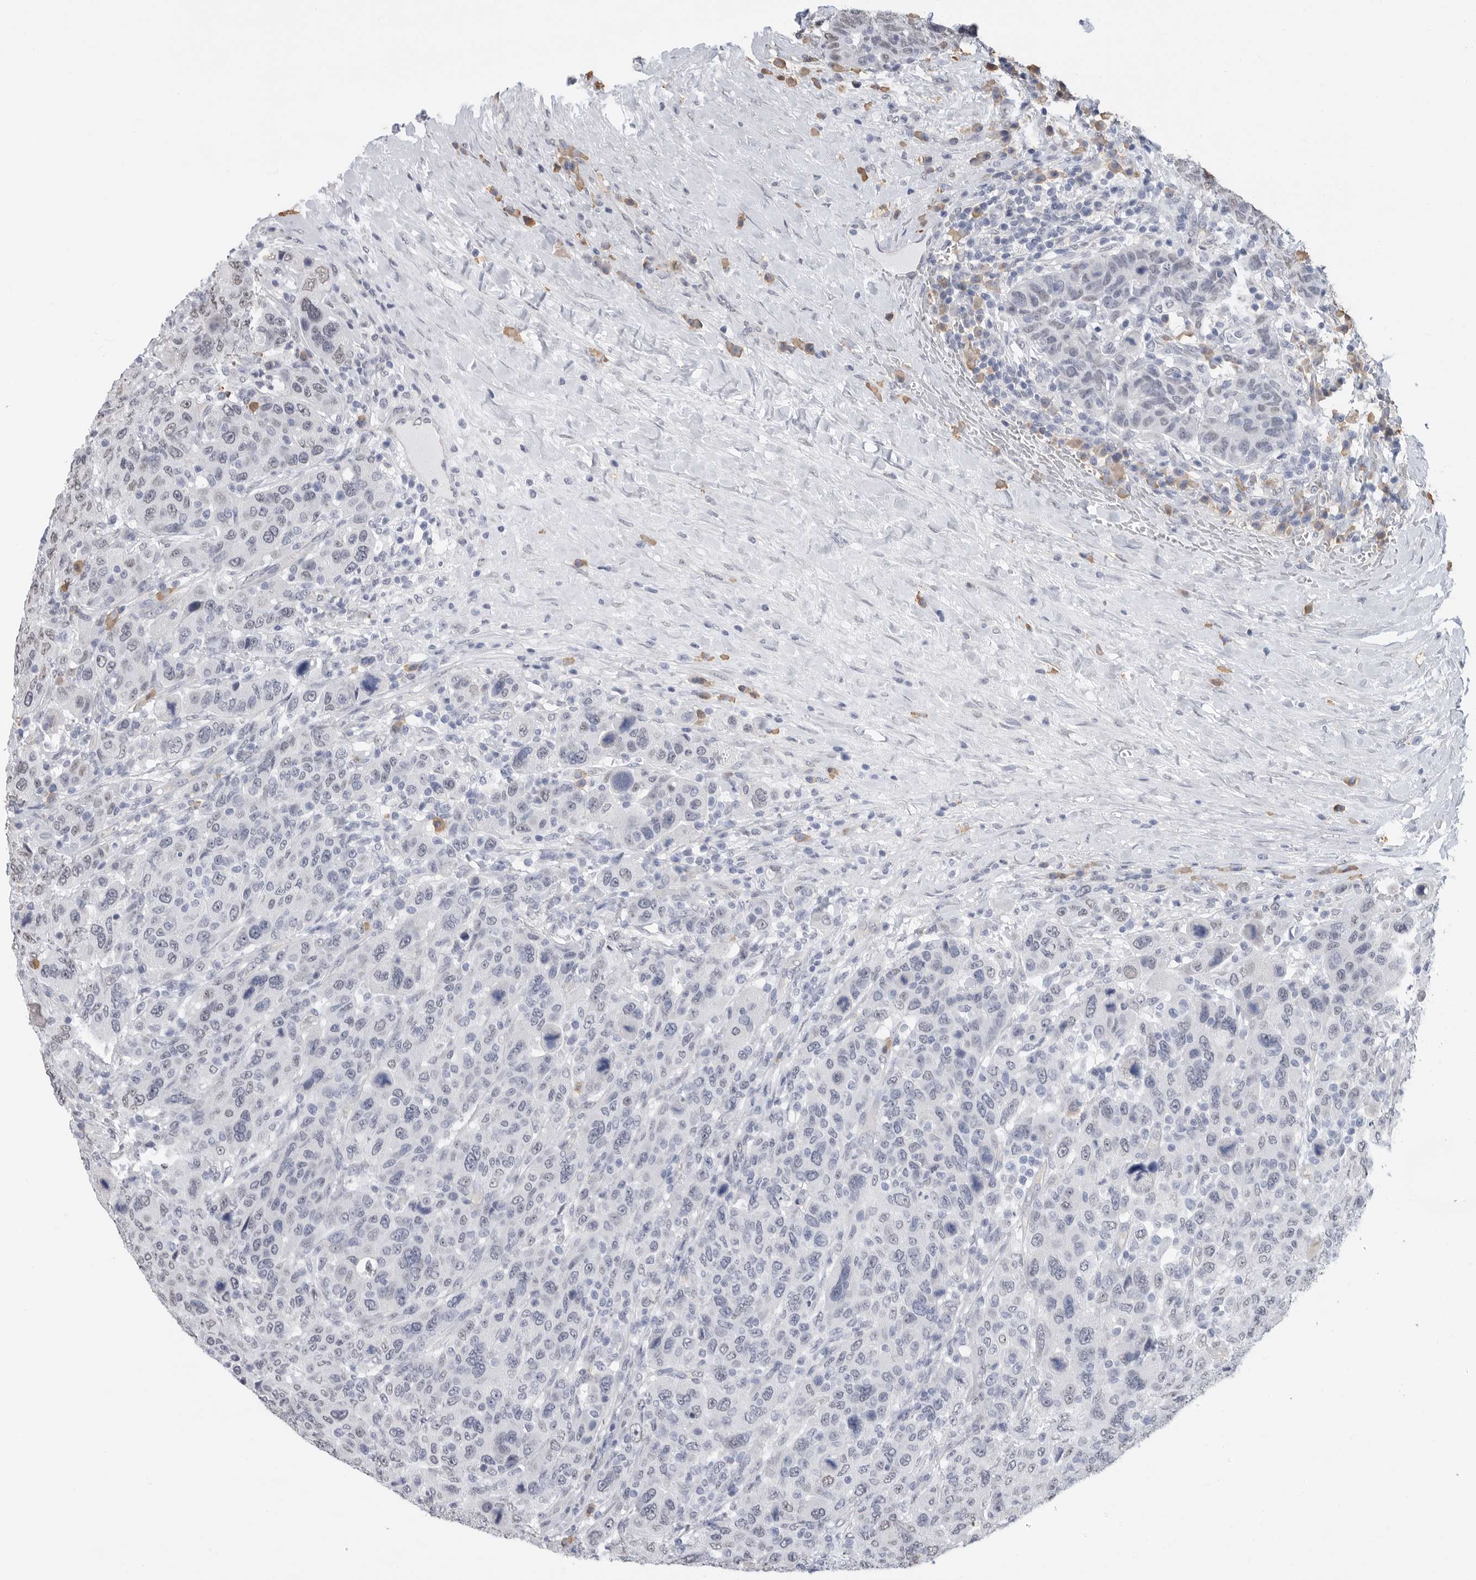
{"staining": {"intensity": "weak", "quantity": "<25%", "location": "nuclear"}, "tissue": "breast cancer", "cell_type": "Tumor cells", "image_type": "cancer", "snomed": [{"axis": "morphology", "description": "Duct carcinoma"}, {"axis": "topography", "description": "Breast"}], "caption": "High magnification brightfield microscopy of invasive ductal carcinoma (breast) stained with DAB (3,3'-diaminobenzidine) (brown) and counterstained with hematoxylin (blue): tumor cells show no significant positivity.", "gene": "ARHGEF10", "patient": {"sex": "female", "age": 37}}